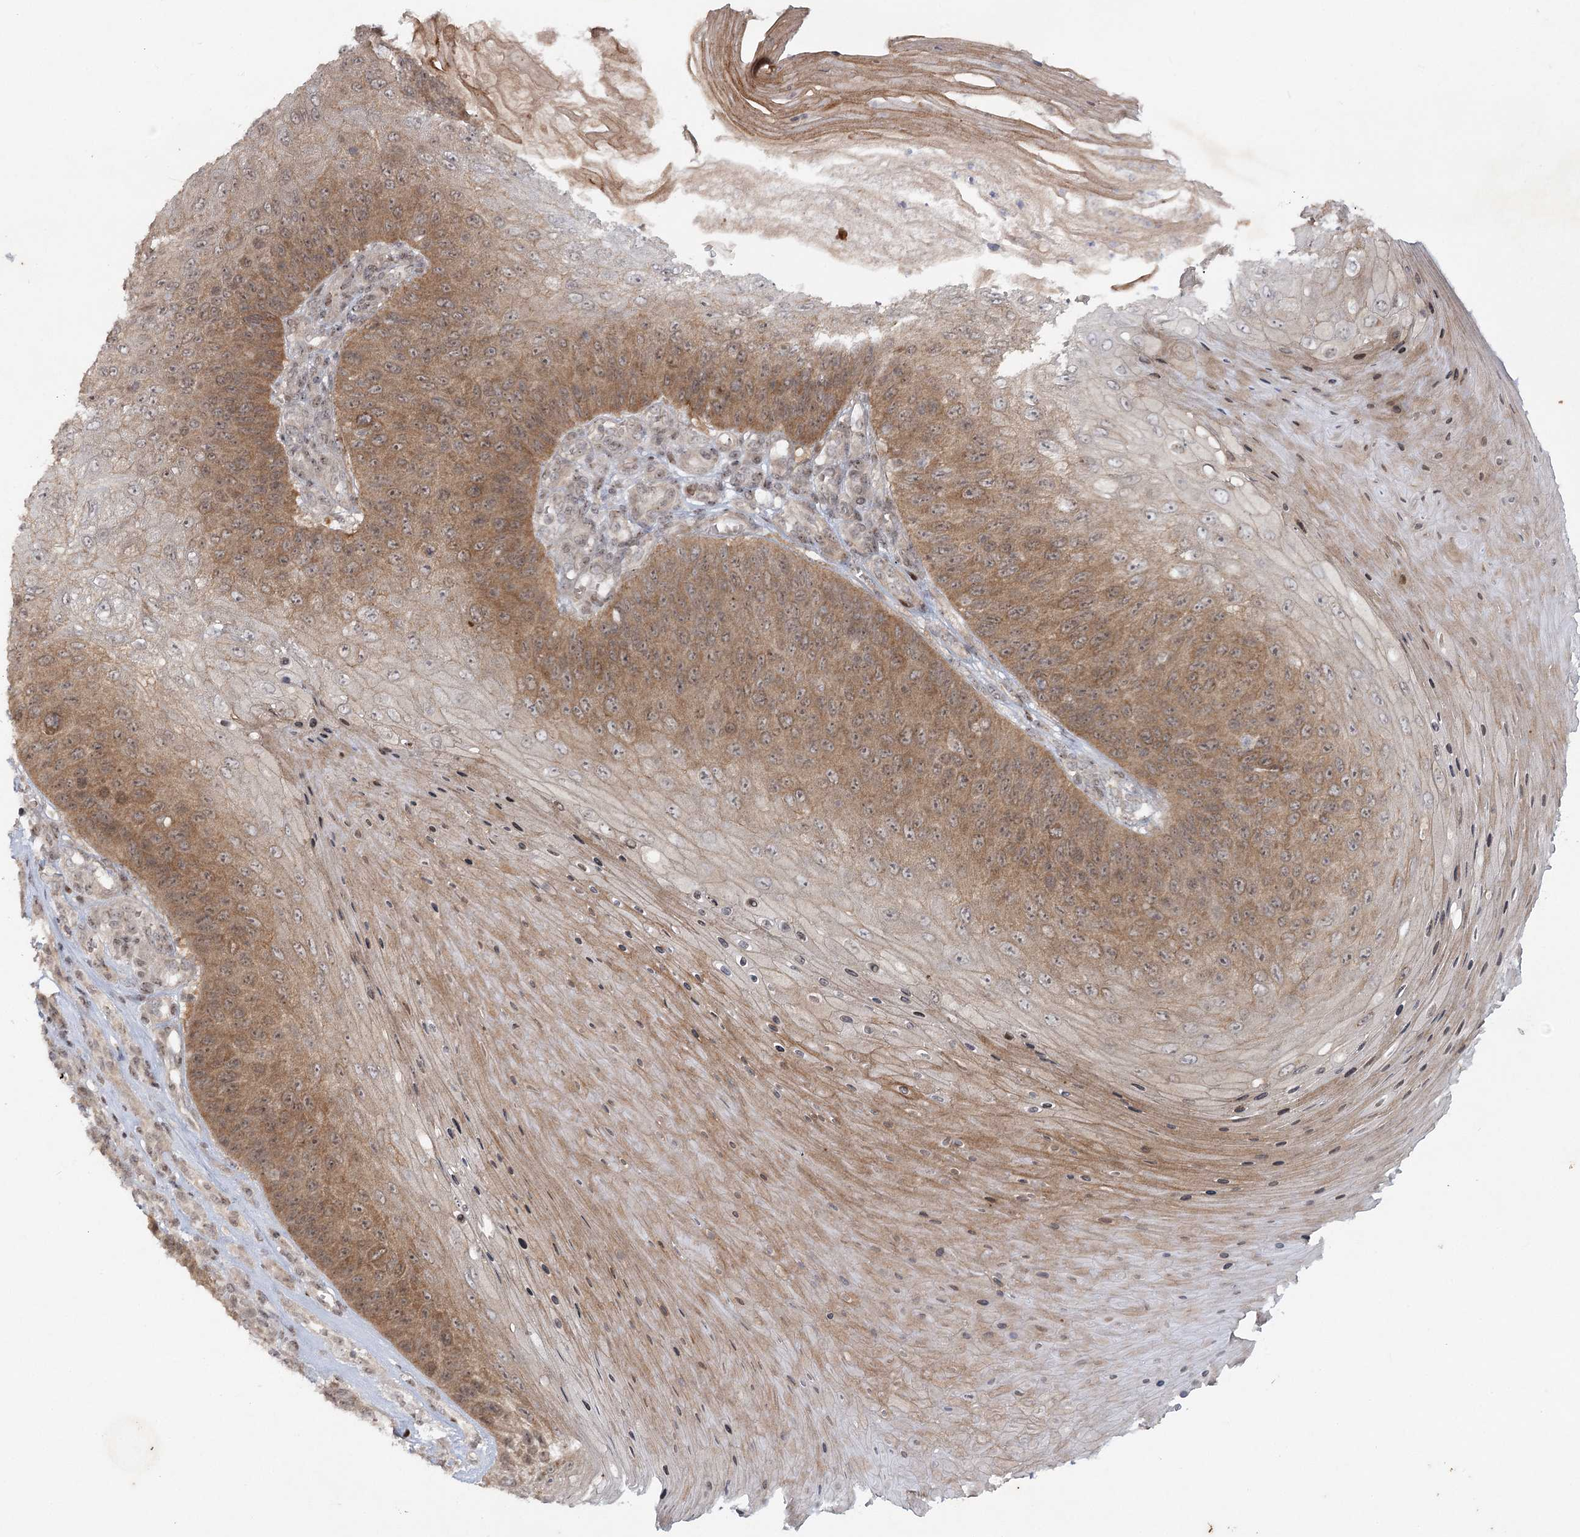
{"staining": {"intensity": "moderate", "quantity": ">75%", "location": "cytoplasmic/membranous"}, "tissue": "skin cancer", "cell_type": "Tumor cells", "image_type": "cancer", "snomed": [{"axis": "morphology", "description": "Squamous cell carcinoma, NOS"}, {"axis": "topography", "description": "Skin"}], "caption": "This image demonstrates immunohistochemistry staining of skin cancer, with medium moderate cytoplasmic/membranous expression in about >75% of tumor cells.", "gene": "SH2D3A", "patient": {"sex": "female", "age": 88}}